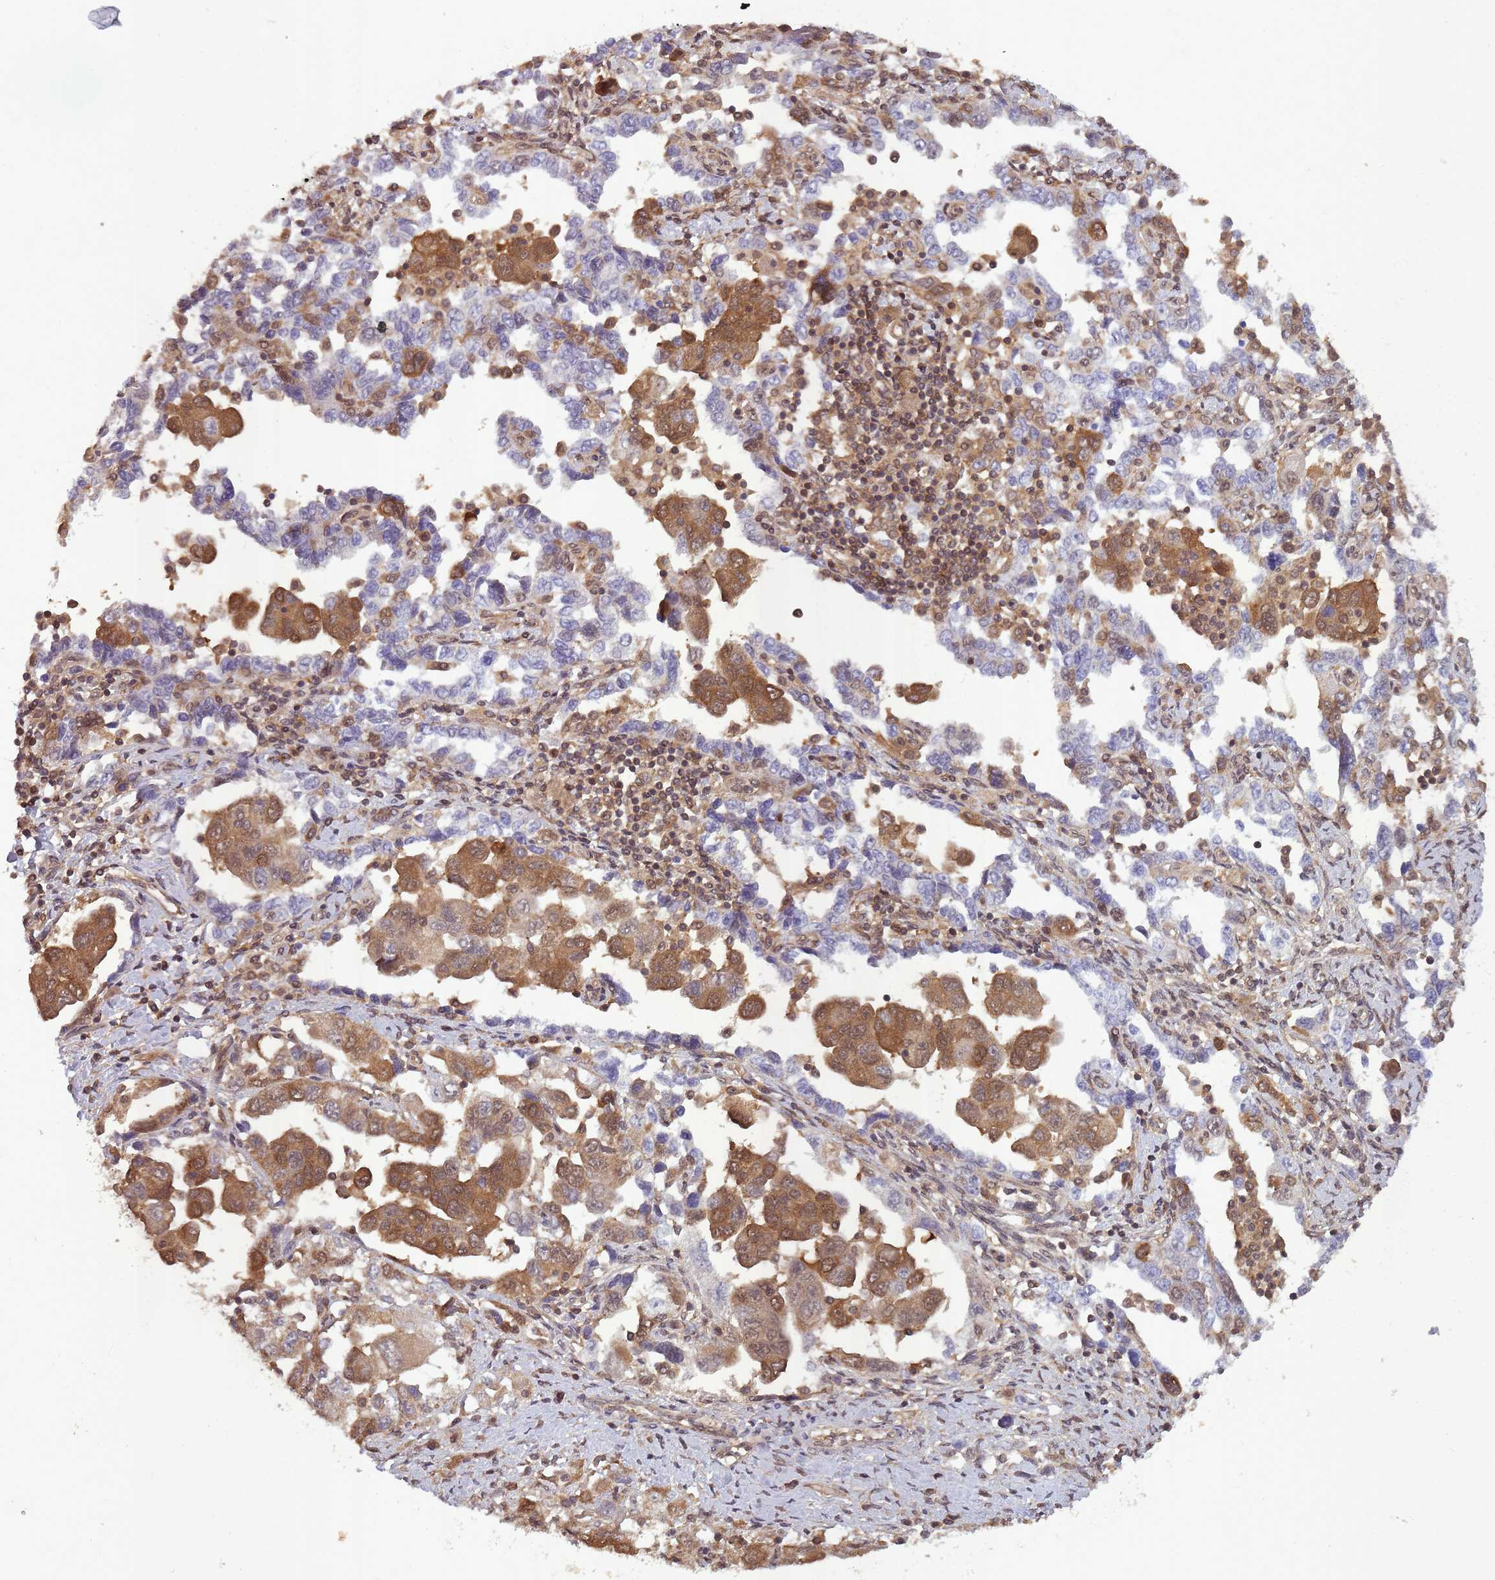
{"staining": {"intensity": "moderate", "quantity": ">75%", "location": "cytoplasmic/membranous,nuclear"}, "tissue": "ovarian cancer", "cell_type": "Tumor cells", "image_type": "cancer", "snomed": [{"axis": "morphology", "description": "Carcinoma, NOS"}, {"axis": "morphology", "description": "Cystadenocarcinoma, serous, NOS"}, {"axis": "topography", "description": "Ovary"}], "caption": "Protein expression analysis of human ovarian cancer (carcinoma) reveals moderate cytoplasmic/membranous and nuclear expression in approximately >75% of tumor cells.", "gene": "PPP6R3", "patient": {"sex": "female", "age": 69}}